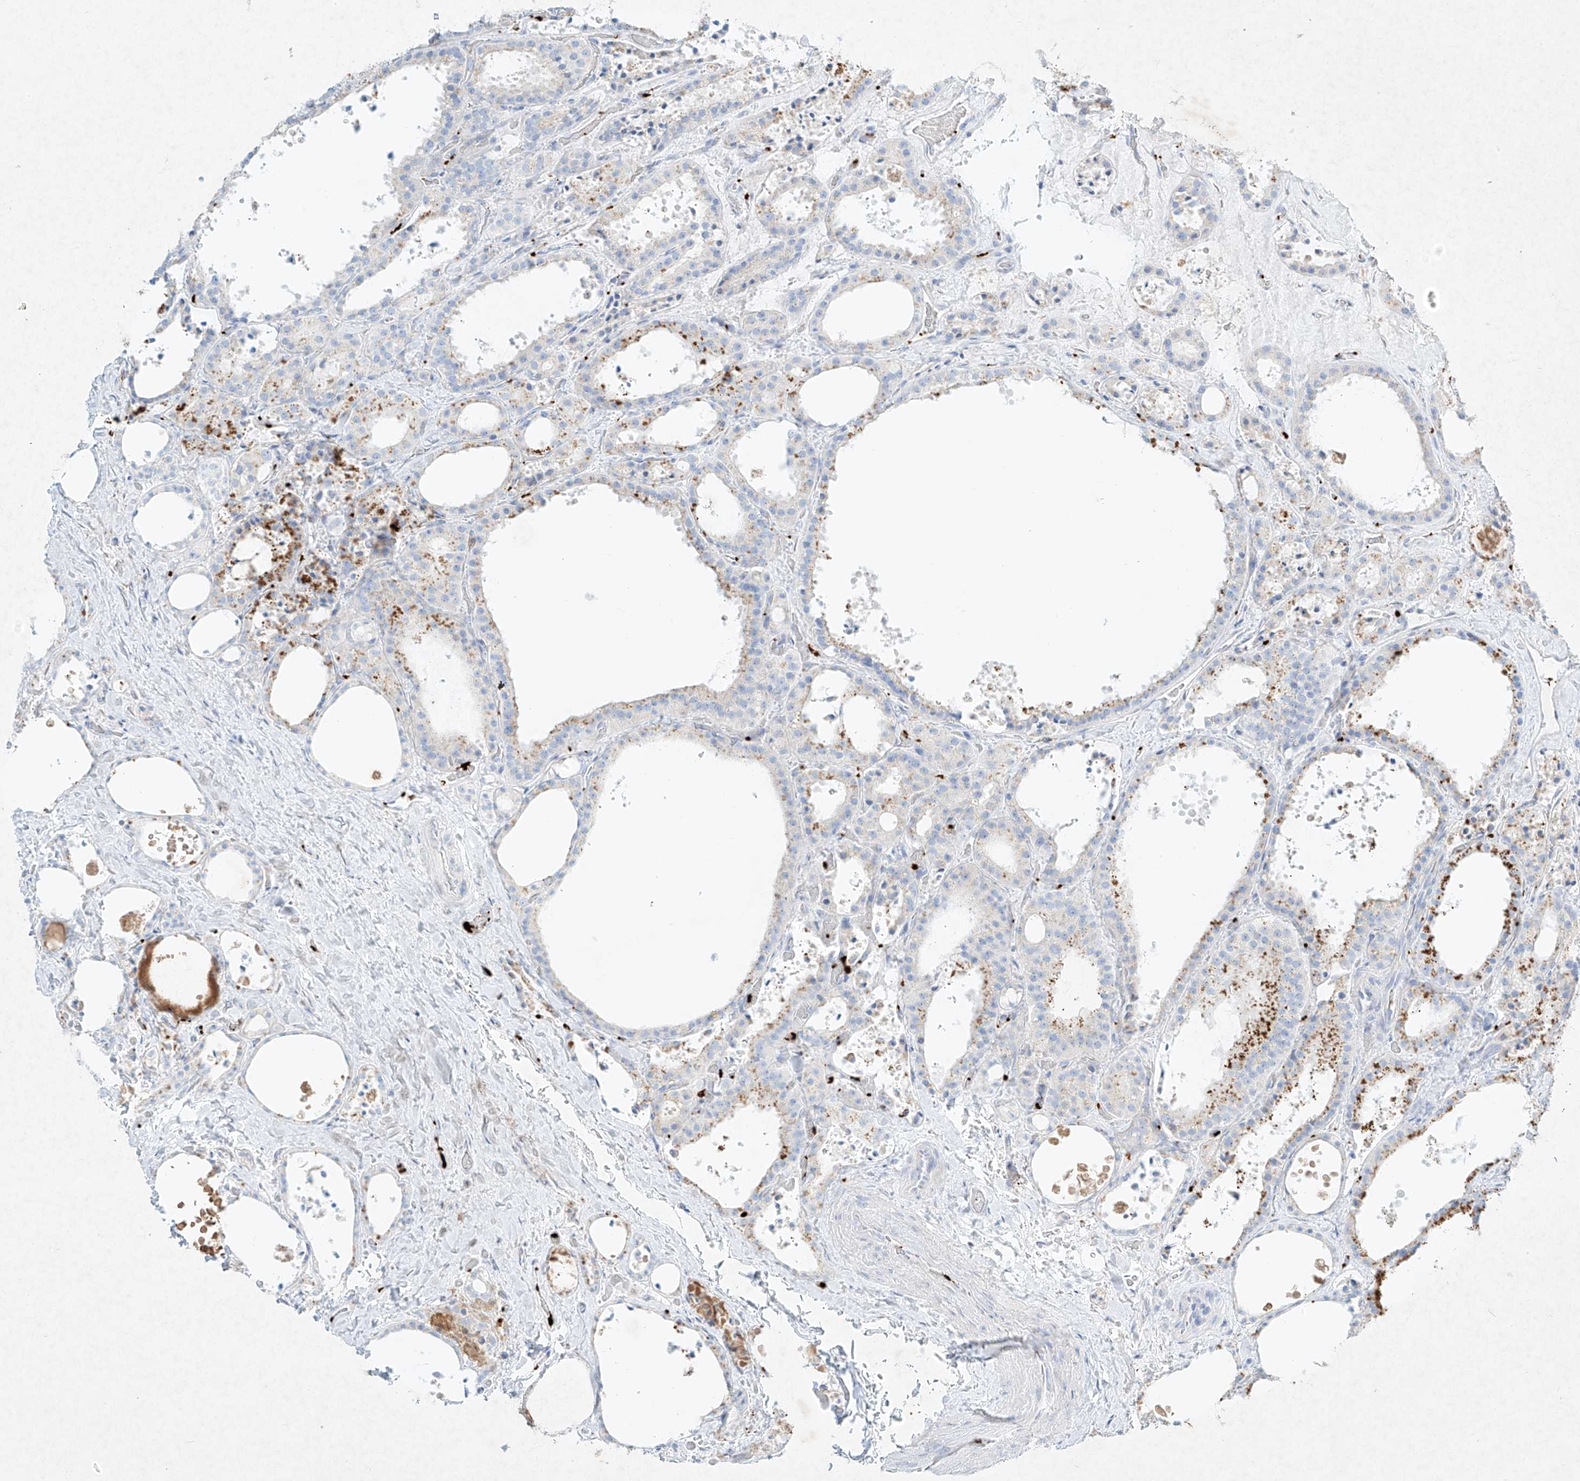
{"staining": {"intensity": "negative", "quantity": "none", "location": "none"}, "tissue": "thyroid cancer", "cell_type": "Tumor cells", "image_type": "cancer", "snomed": [{"axis": "morphology", "description": "Papillary adenocarcinoma, NOS"}, {"axis": "topography", "description": "Thyroid gland"}], "caption": "Thyroid cancer (papillary adenocarcinoma) stained for a protein using IHC displays no expression tumor cells.", "gene": "PLEK", "patient": {"sex": "male", "age": 77}}